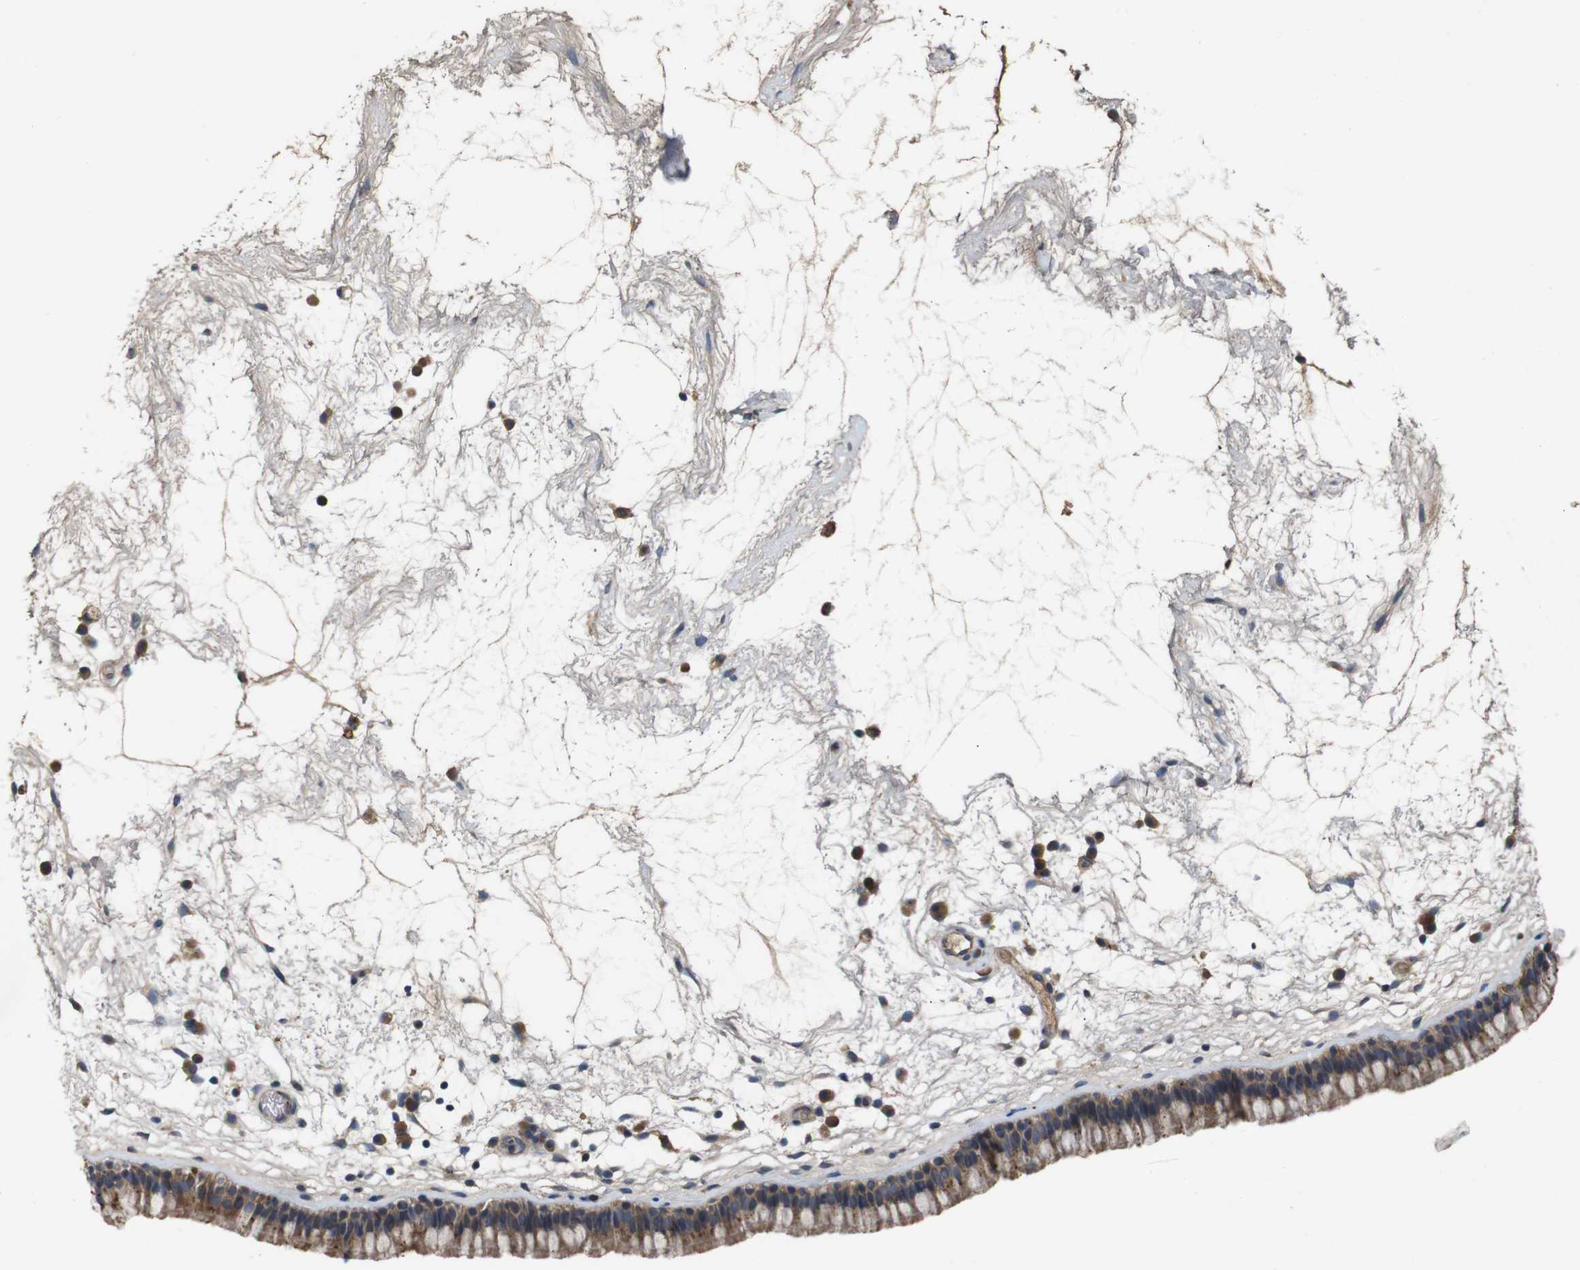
{"staining": {"intensity": "moderate", "quantity": ">75%", "location": "cytoplasmic/membranous"}, "tissue": "nasopharynx", "cell_type": "Respiratory epithelial cells", "image_type": "normal", "snomed": [{"axis": "morphology", "description": "Normal tissue, NOS"}, {"axis": "morphology", "description": "Inflammation, NOS"}, {"axis": "topography", "description": "Nasopharynx"}], "caption": "Nasopharynx stained with a brown dye displays moderate cytoplasmic/membranous positive positivity in approximately >75% of respiratory epithelial cells.", "gene": "PTPN1", "patient": {"sex": "male", "age": 48}}